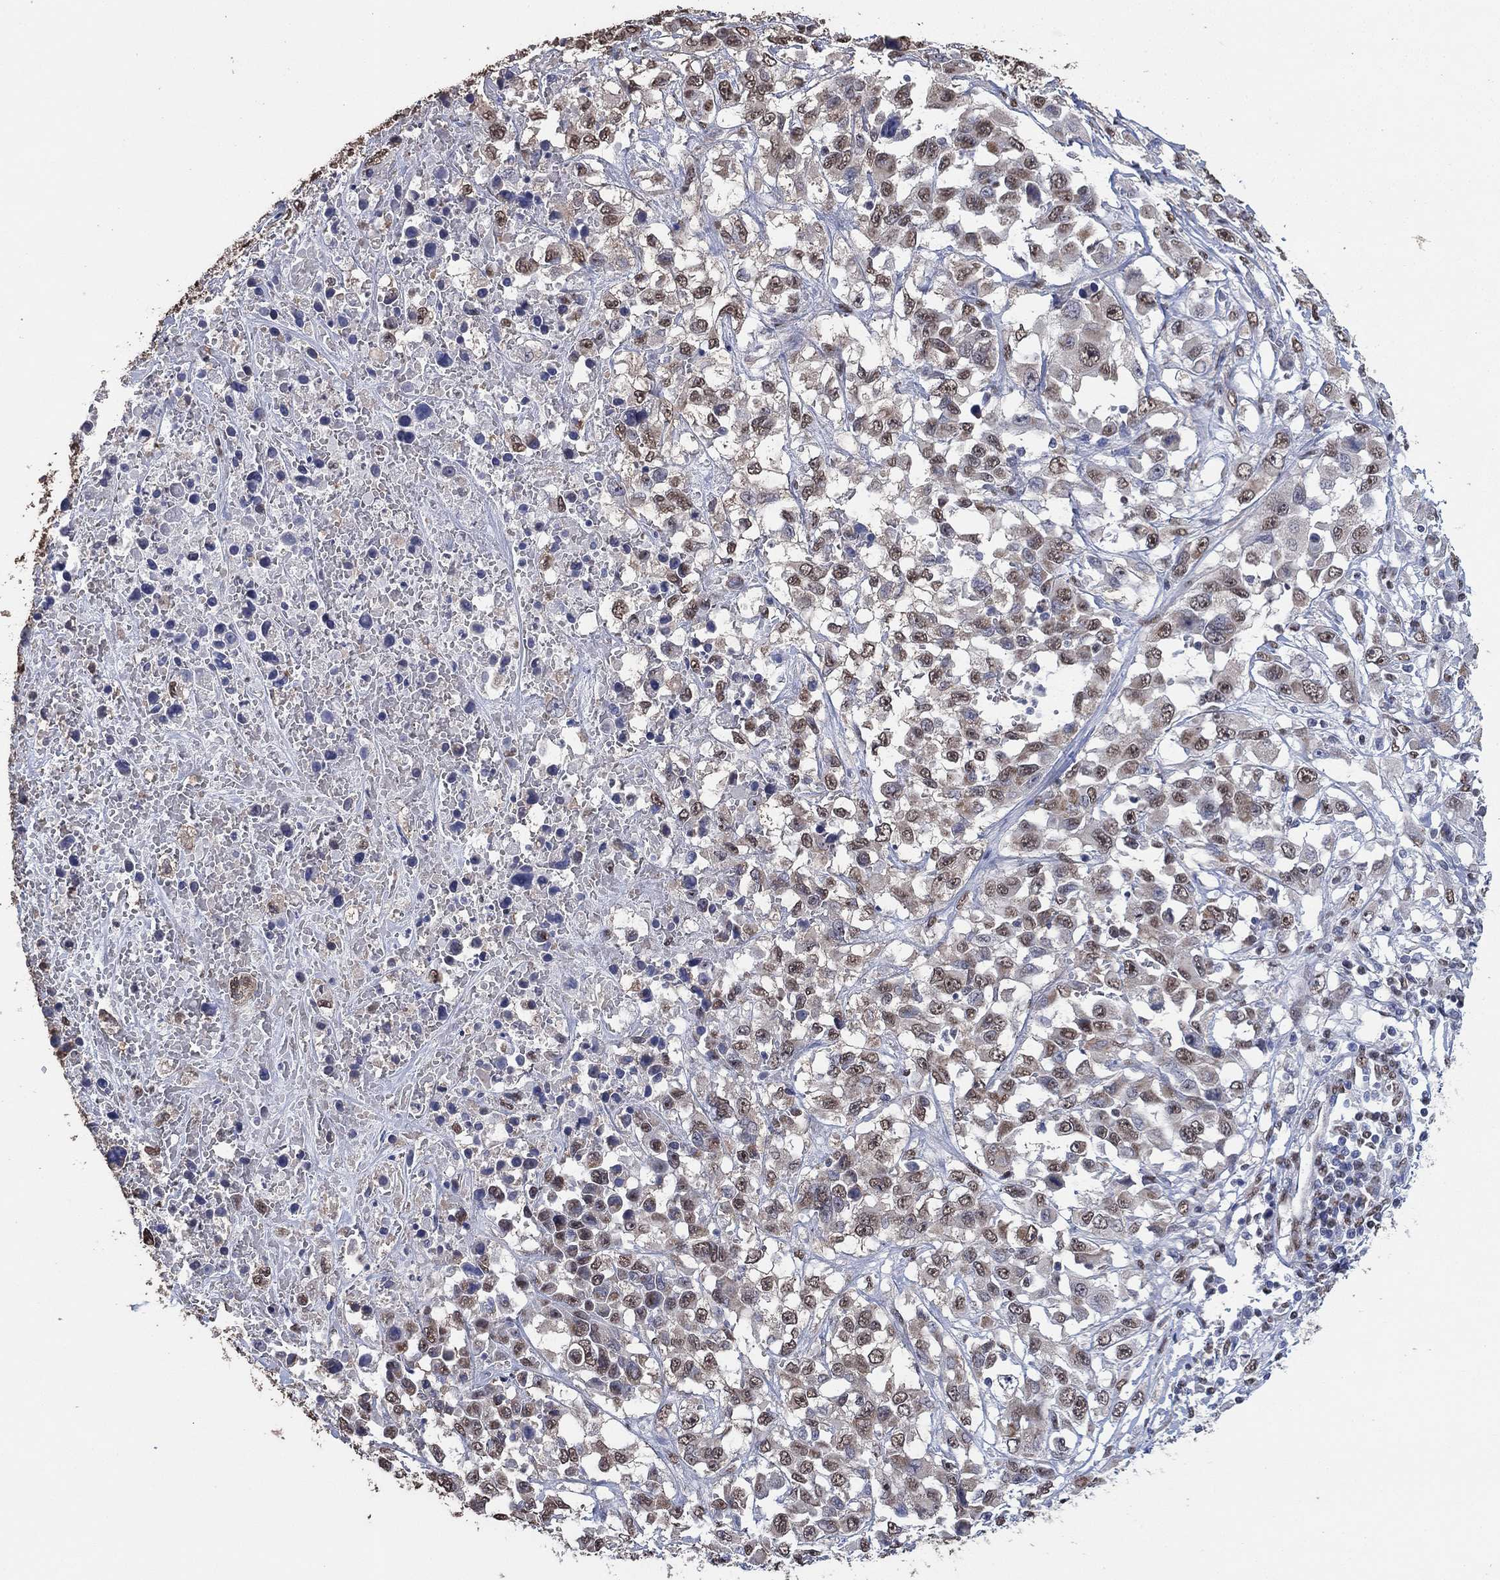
{"staining": {"intensity": "moderate", "quantity": "<25%", "location": "cytoplasmic/membranous,nuclear"}, "tissue": "liver cancer", "cell_type": "Tumor cells", "image_type": "cancer", "snomed": [{"axis": "morphology", "description": "Adenocarcinoma, NOS"}, {"axis": "morphology", "description": "Cholangiocarcinoma"}, {"axis": "topography", "description": "Liver"}], "caption": "An immunohistochemistry (IHC) image of neoplastic tissue is shown. Protein staining in brown shows moderate cytoplasmic/membranous and nuclear positivity in liver cancer (adenocarcinoma) within tumor cells.", "gene": "ALDH7A1", "patient": {"sex": "male", "age": 64}}